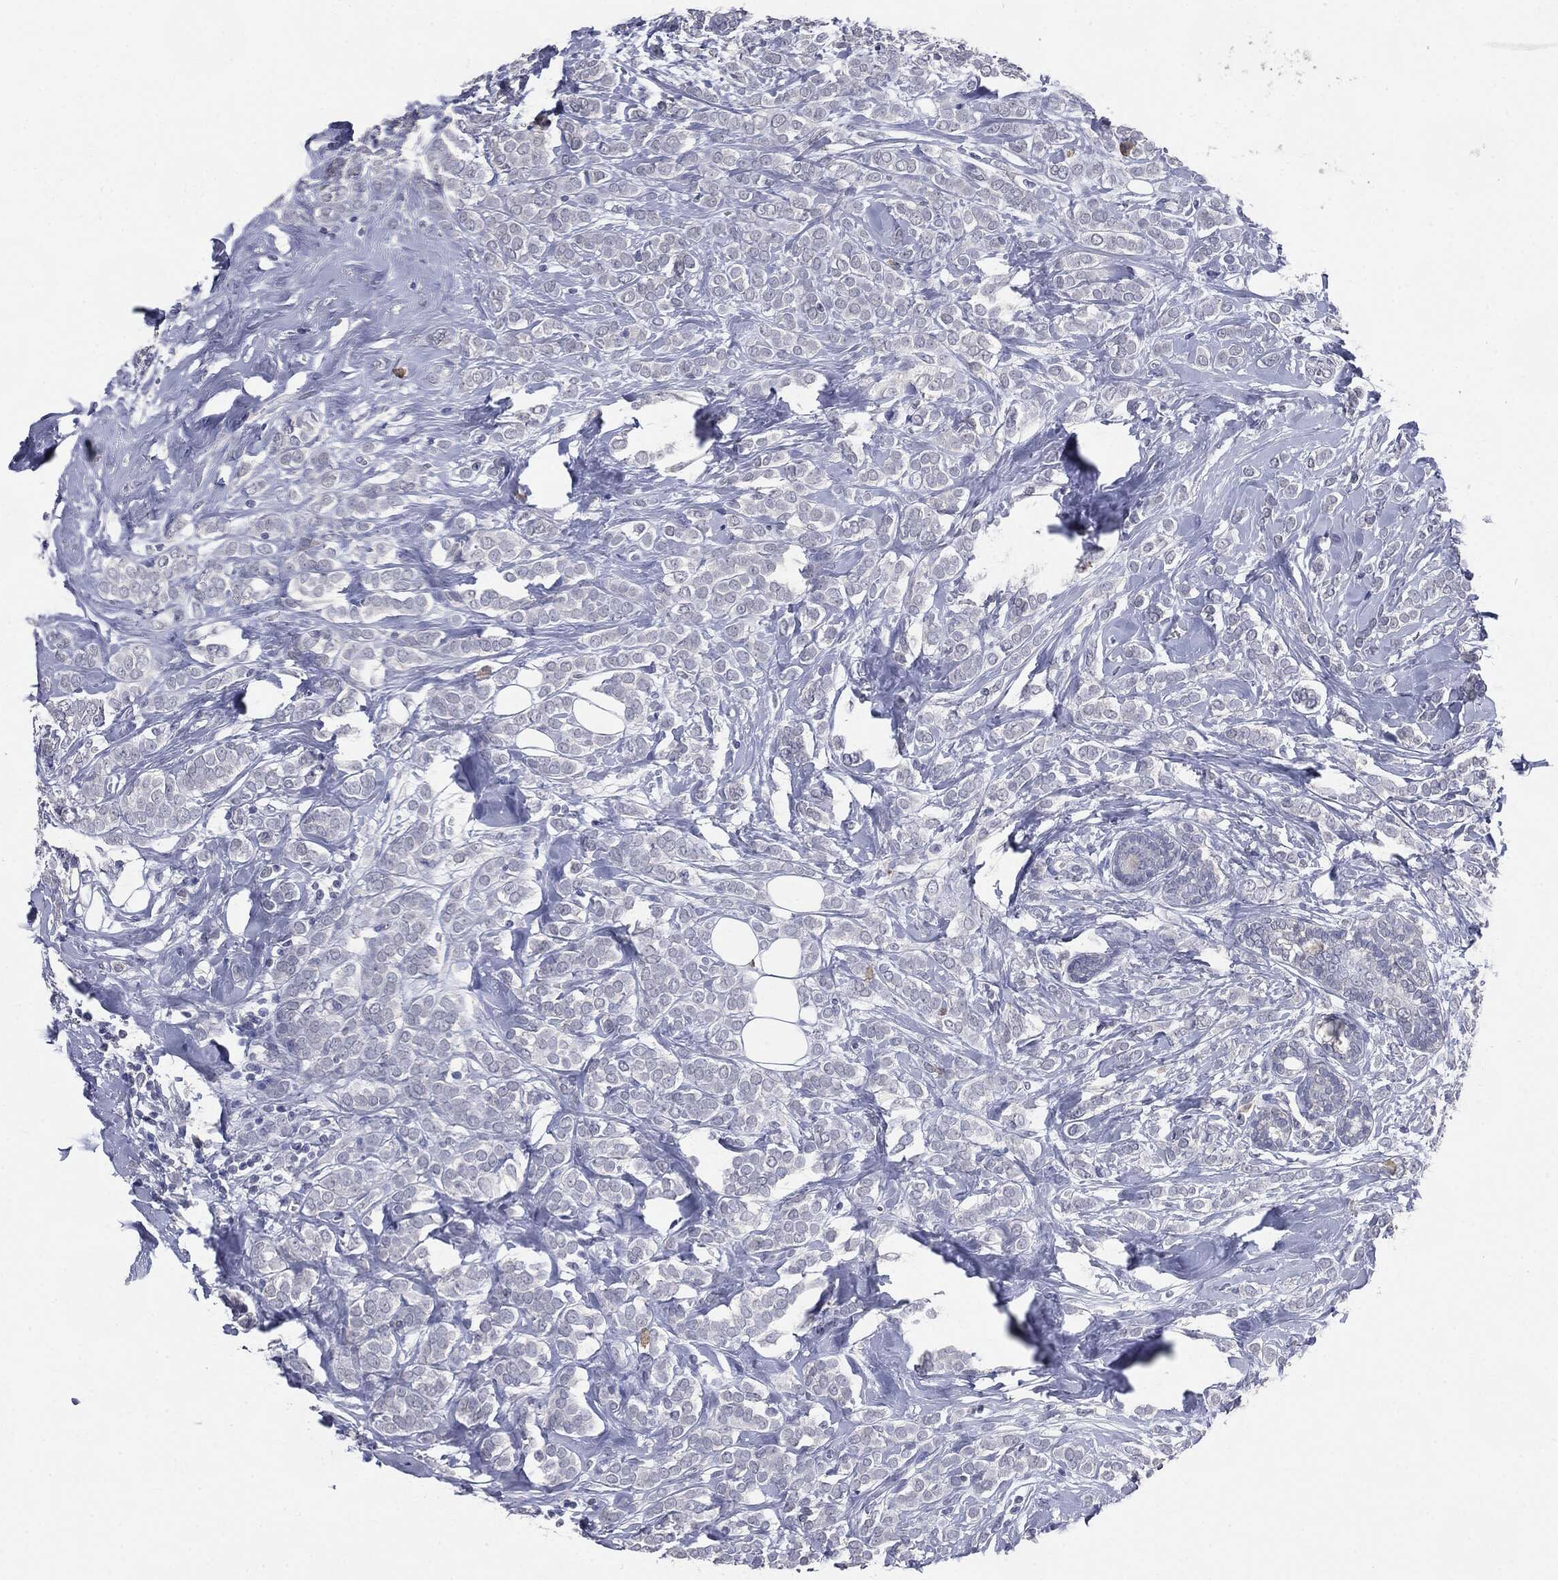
{"staining": {"intensity": "negative", "quantity": "none", "location": "none"}, "tissue": "breast cancer", "cell_type": "Tumor cells", "image_type": "cancer", "snomed": [{"axis": "morphology", "description": "Lobular carcinoma"}, {"axis": "topography", "description": "Breast"}], "caption": "Photomicrograph shows no protein staining in tumor cells of breast cancer (lobular carcinoma) tissue.", "gene": "SLC2A2", "patient": {"sex": "female", "age": 49}}